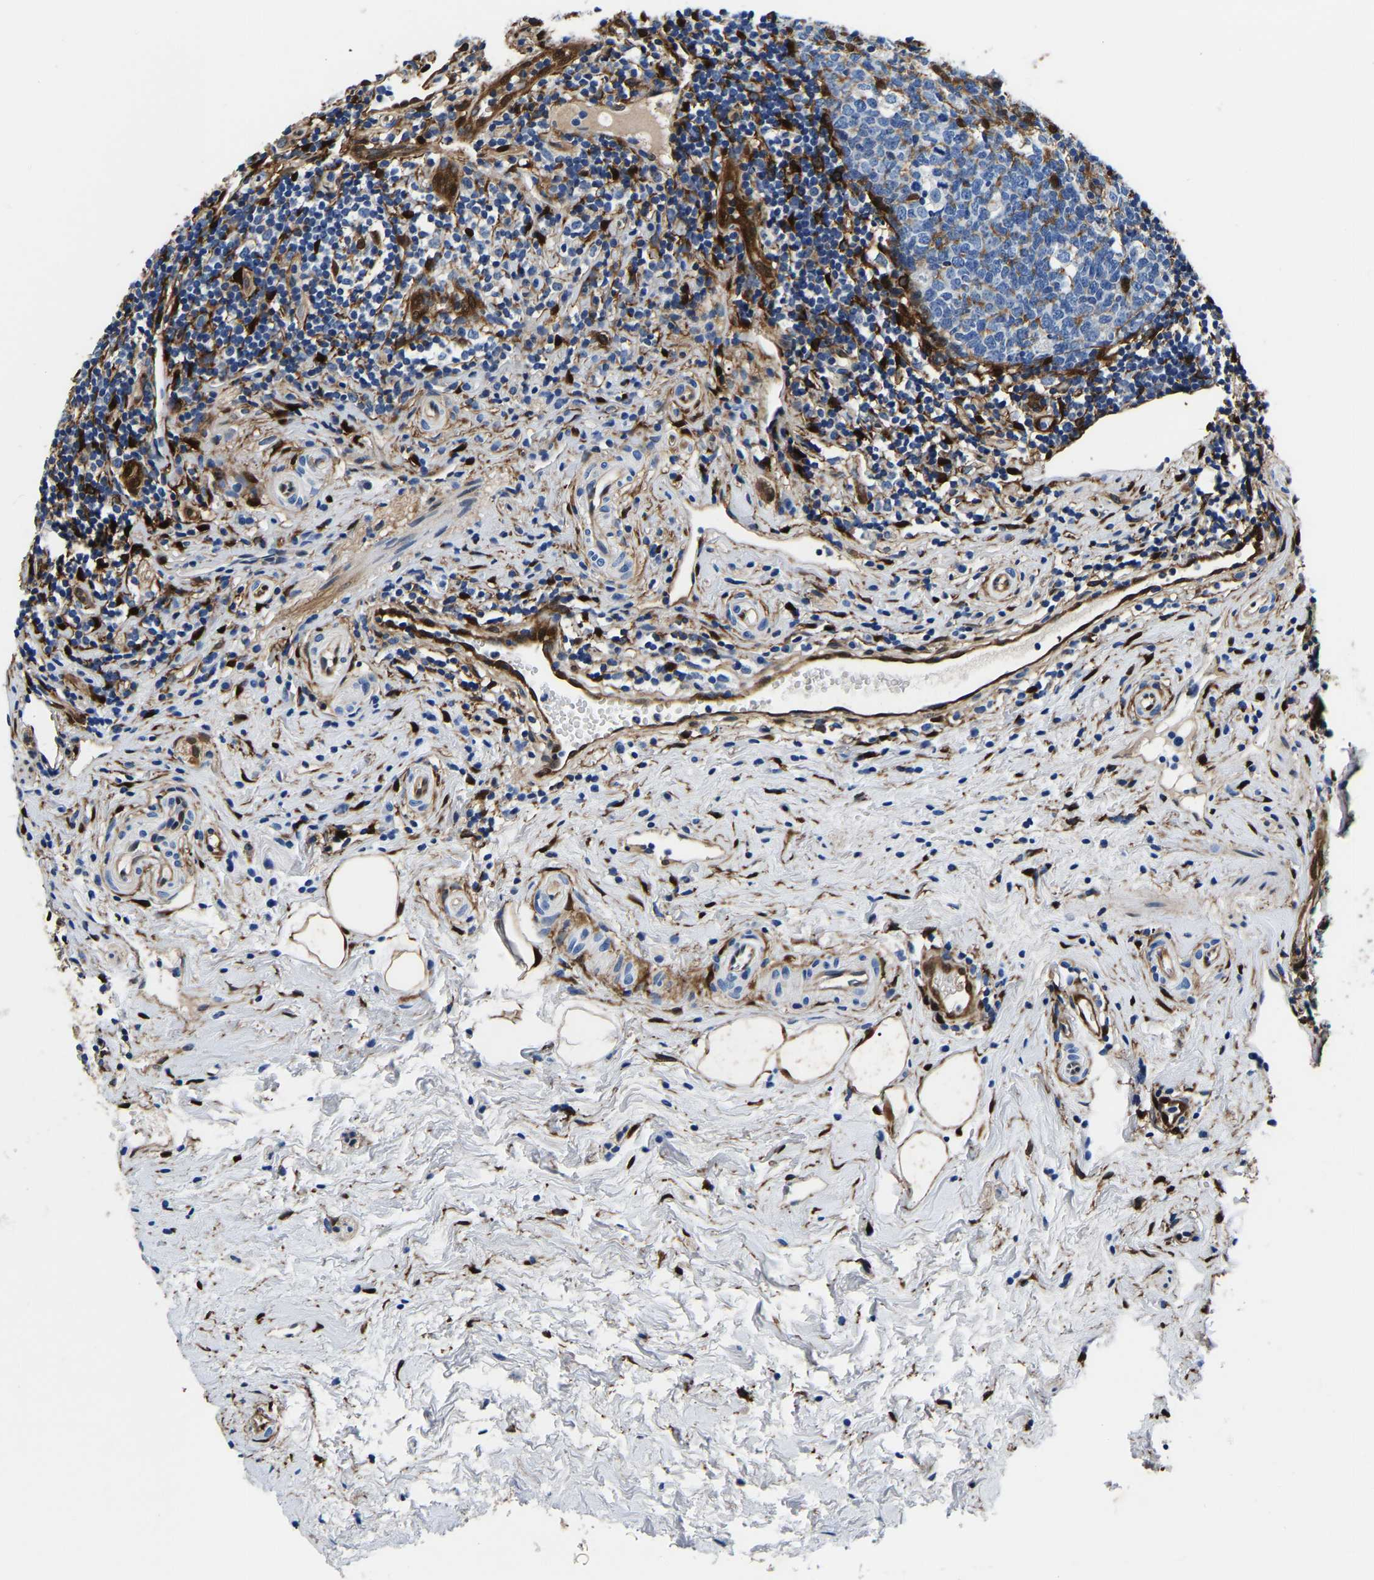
{"staining": {"intensity": "negative", "quantity": "none", "location": "none"}, "tissue": "appendix", "cell_type": "Glandular cells", "image_type": "normal", "snomed": [{"axis": "morphology", "description": "Normal tissue, NOS"}, {"axis": "topography", "description": "Appendix"}], "caption": "Immunohistochemistry (IHC) of unremarkable human appendix shows no positivity in glandular cells.", "gene": "S100A13", "patient": {"sex": "female", "age": 20}}